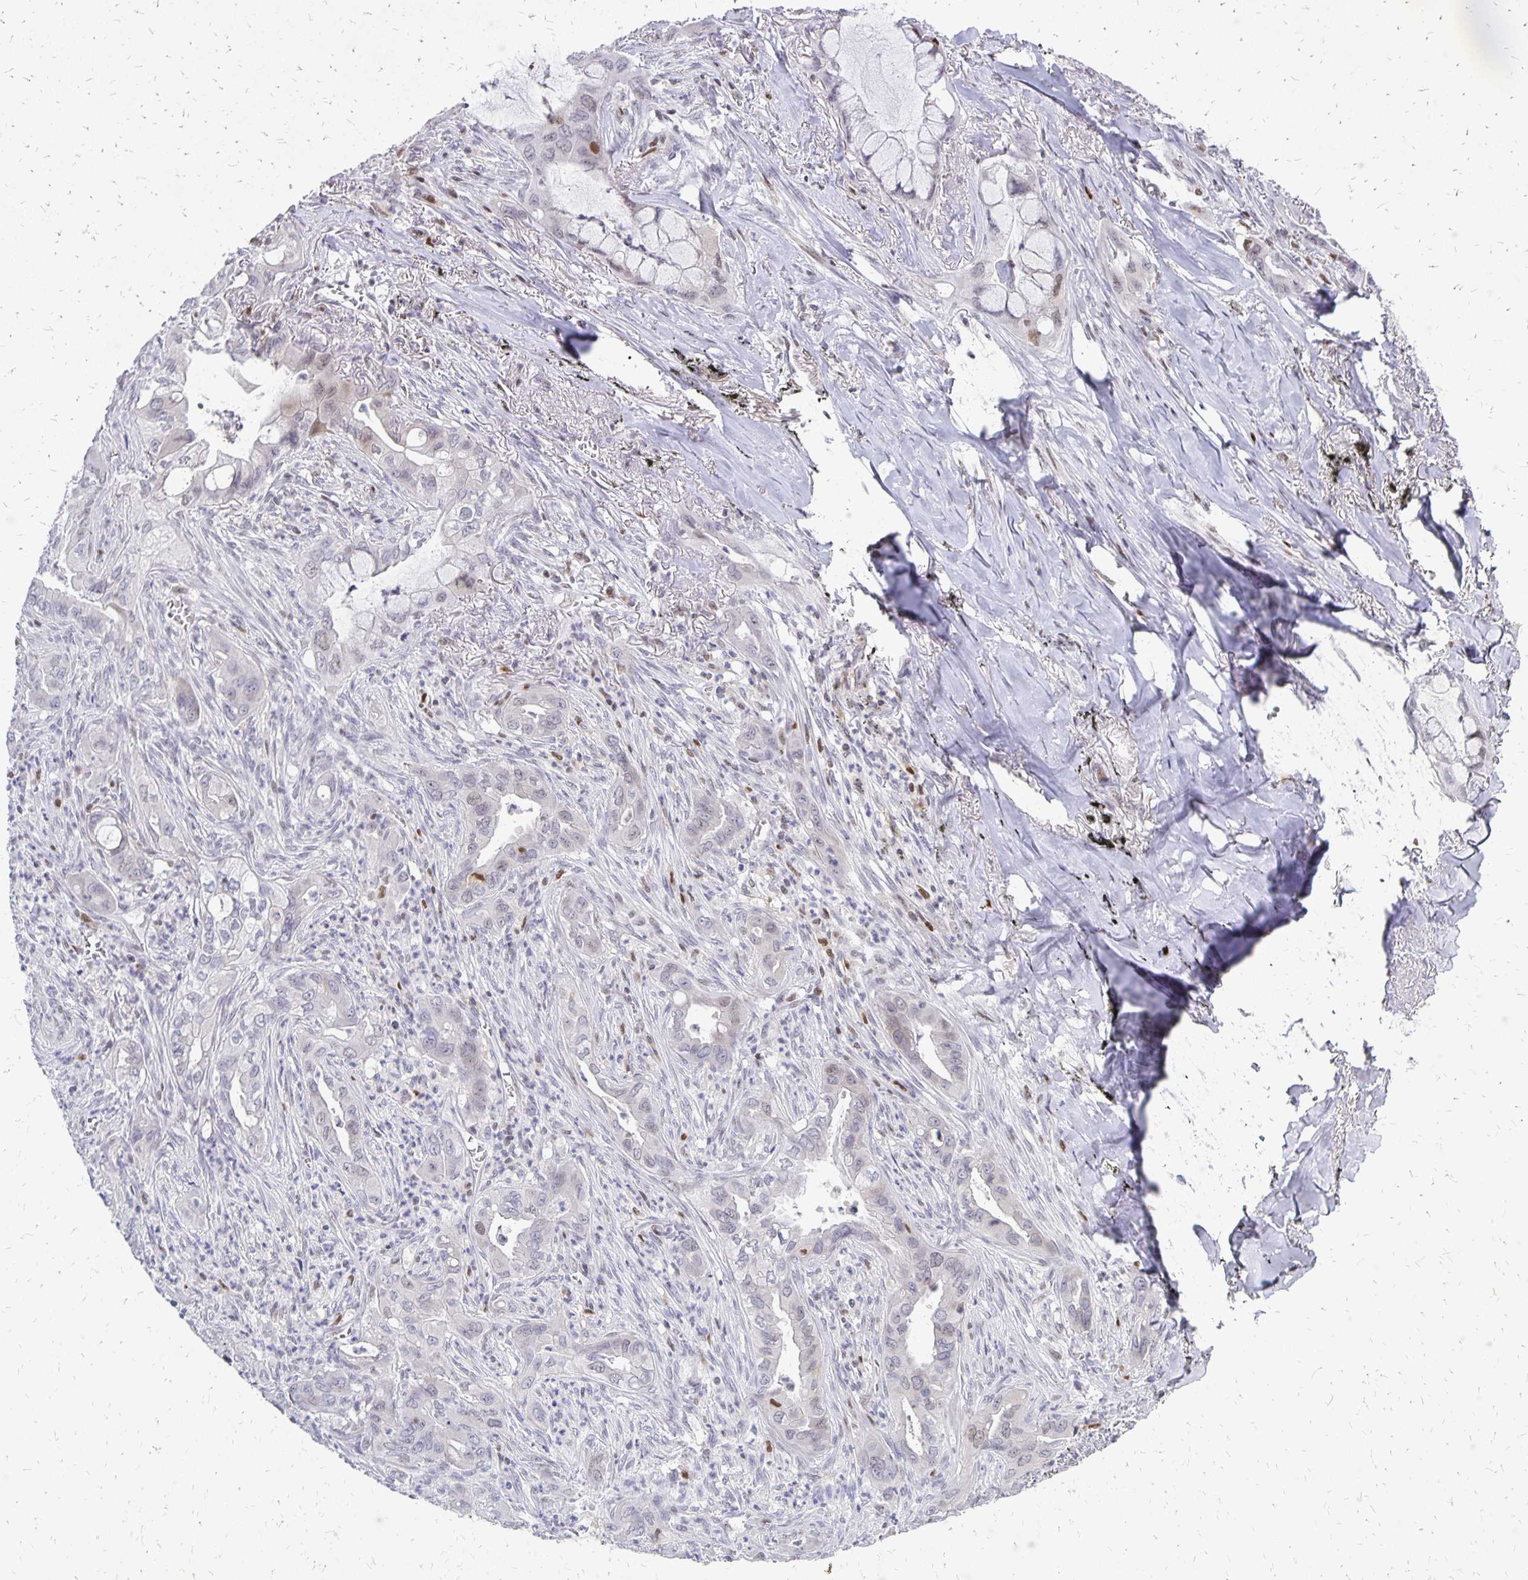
{"staining": {"intensity": "negative", "quantity": "none", "location": "none"}, "tissue": "lung cancer", "cell_type": "Tumor cells", "image_type": "cancer", "snomed": [{"axis": "morphology", "description": "Adenocarcinoma, NOS"}, {"axis": "topography", "description": "Lung"}], "caption": "Immunohistochemistry (IHC) micrograph of human lung adenocarcinoma stained for a protein (brown), which demonstrates no staining in tumor cells.", "gene": "DCK", "patient": {"sex": "male", "age": 65}}